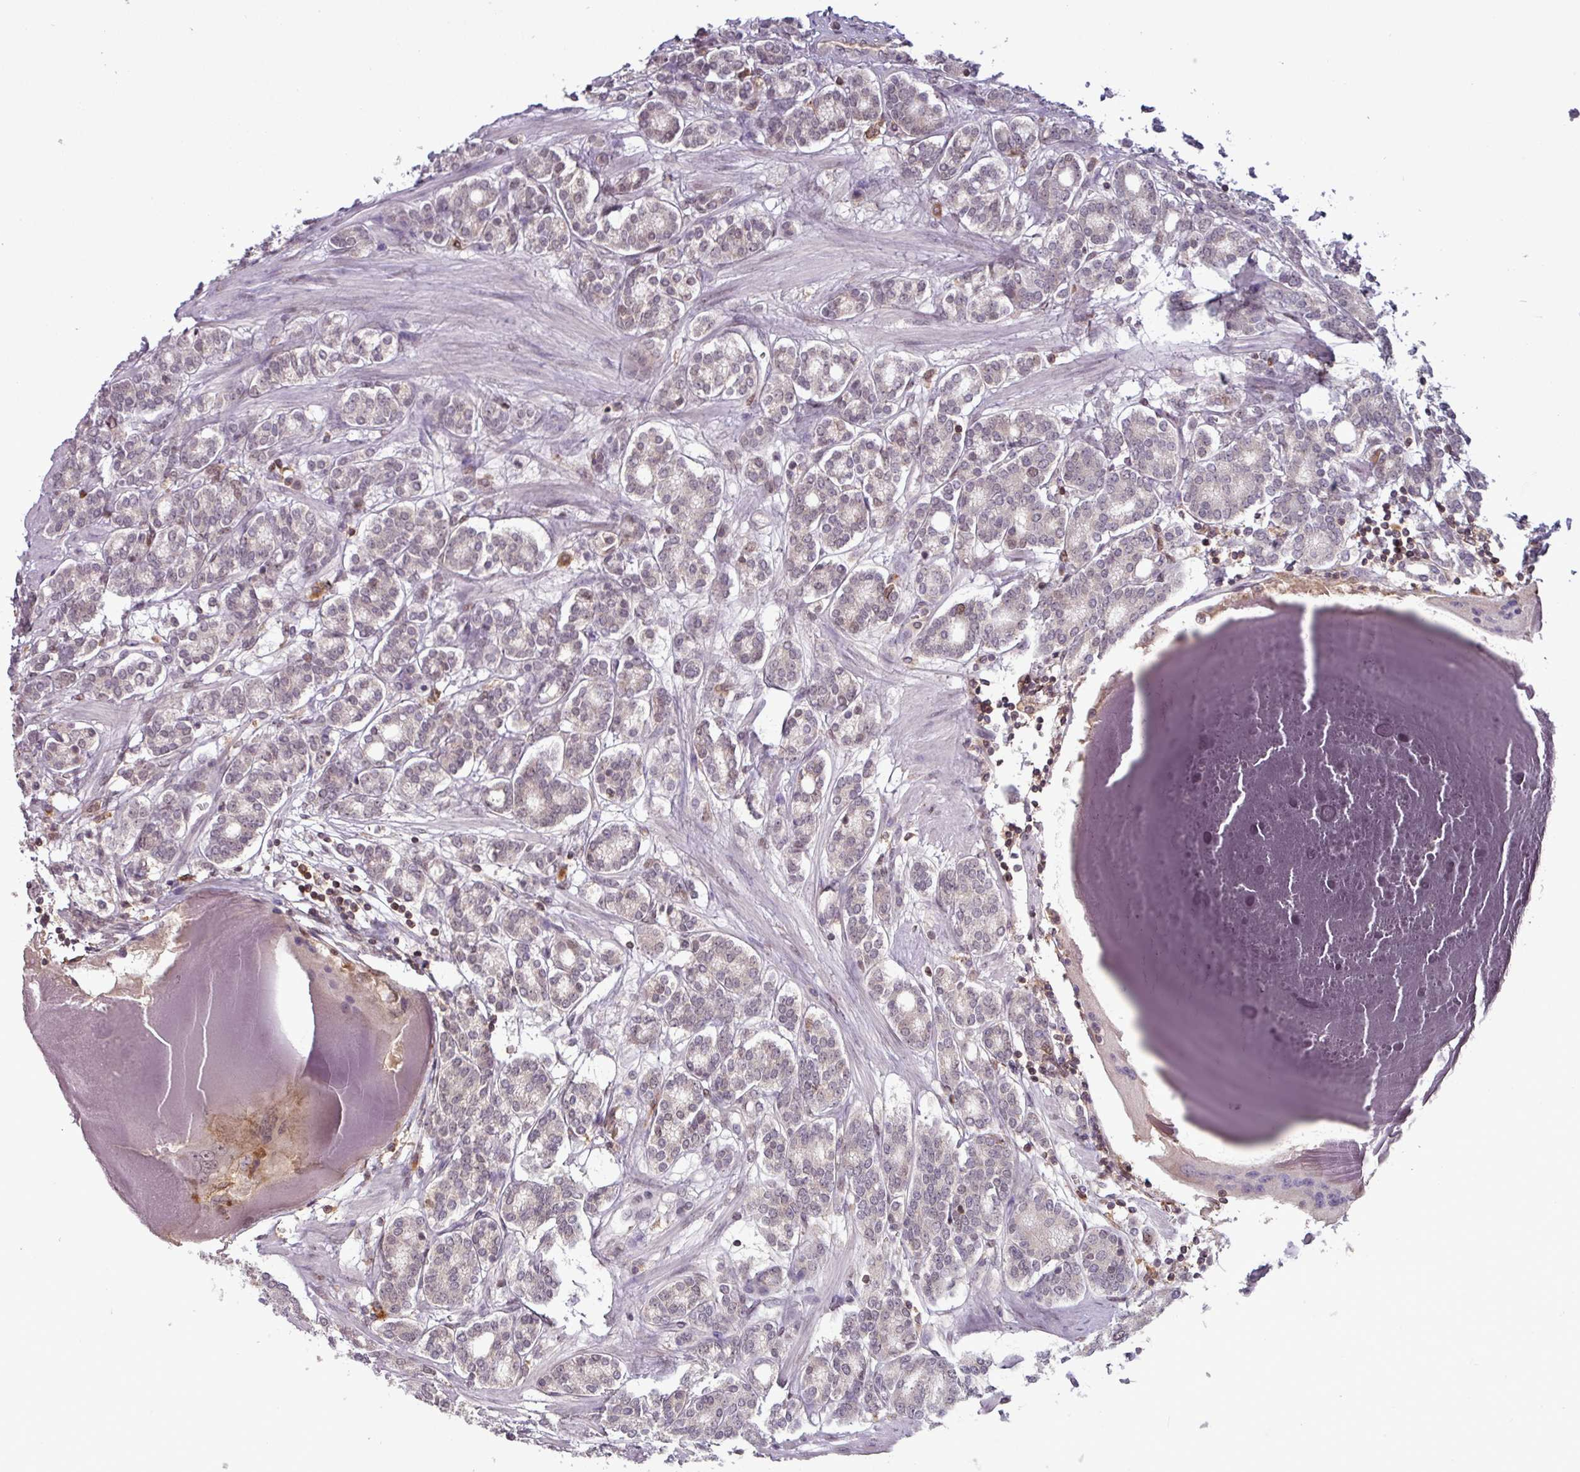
{"staining": {"intensity": "weak", "quantity": "25%-75%", "location": "nuclear"}, "tissue": "prostate cancer", "cell_type": "Tumor cells", "image_type": "cancer", "snomed": [{"axis": "morphology", "description": "Adenocarcinoma, High grade"}, {"axis": "topography", "description": "Prostate"}], "caption": "Immunohistochemistry photomicrograph of neoplastic tissue: human prostate high-grade adenocarcinoma stained using immunohistochemistry exhibits low levels of weak protein expression localized specifically in the nuclear of tumor cells, appearing as a nuclear brown color.", "gene": "PRRX1", "patient": {"sex": "male", "age": 62}}